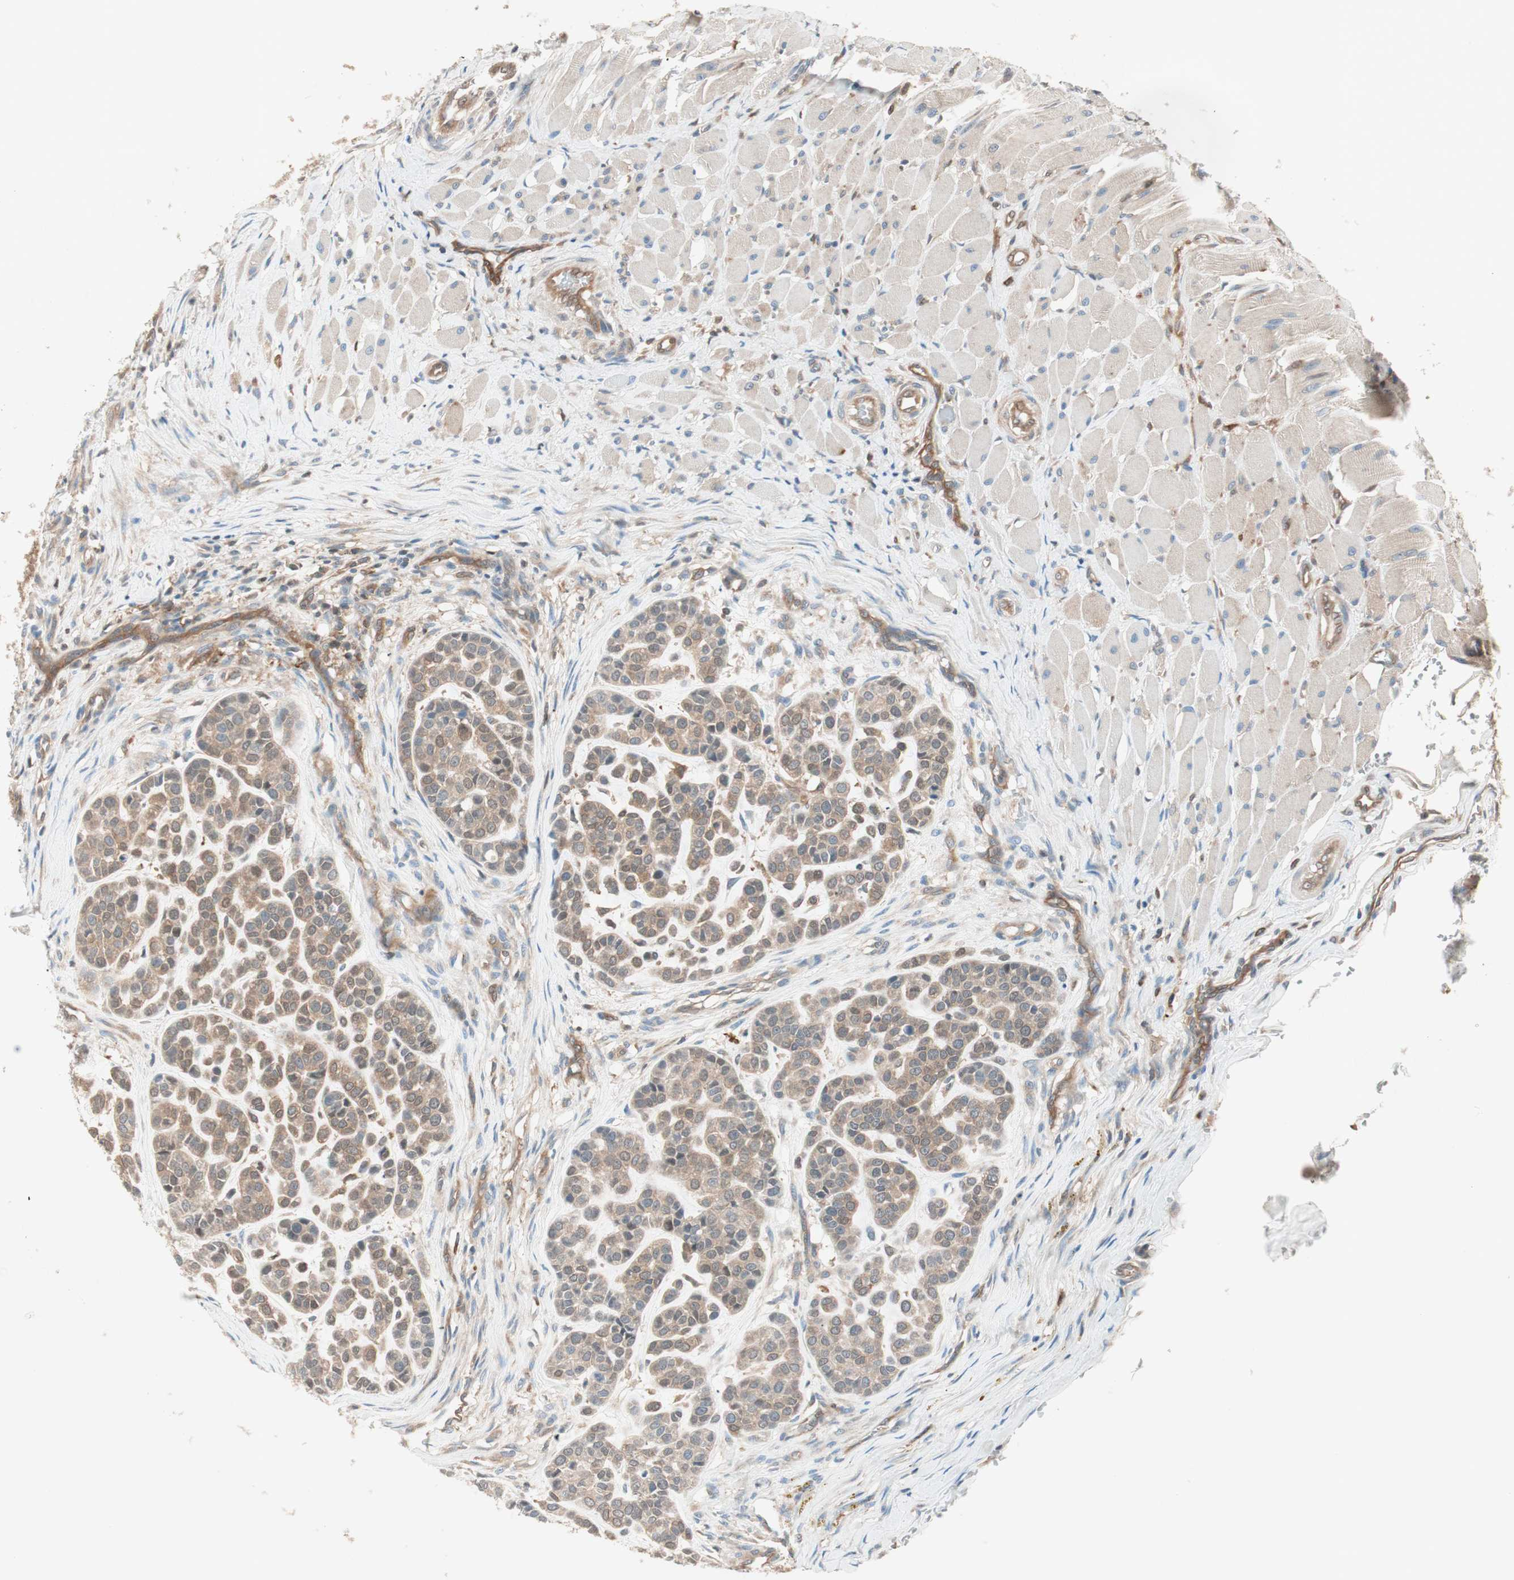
{"staining": {"intensity": "moderate", "quantity": ">75%", "location": "cytoplasmic/membranous"}, "tissue": "head and neck cancer", "cell_type": "Tumor cells", "image_type": "cancer", "snomed": [{"axis": "morphology", "description": "Adenocarcinoma, NOS"}, {"axis": "morphology", "description": "Adenoma, NOS"}, {"axis": "topography", "description": "Head-Neck"}], "caption": "Protein expression analysis of head and neck cancer shows moderate cytoplasmic/membranous expression in approximately >75% of tumor cells. The protein of interest is shown in brown color, while the nuclei are stained blue.", "gene": "GALT", "patient": {"sex": "female", "age": 55}}